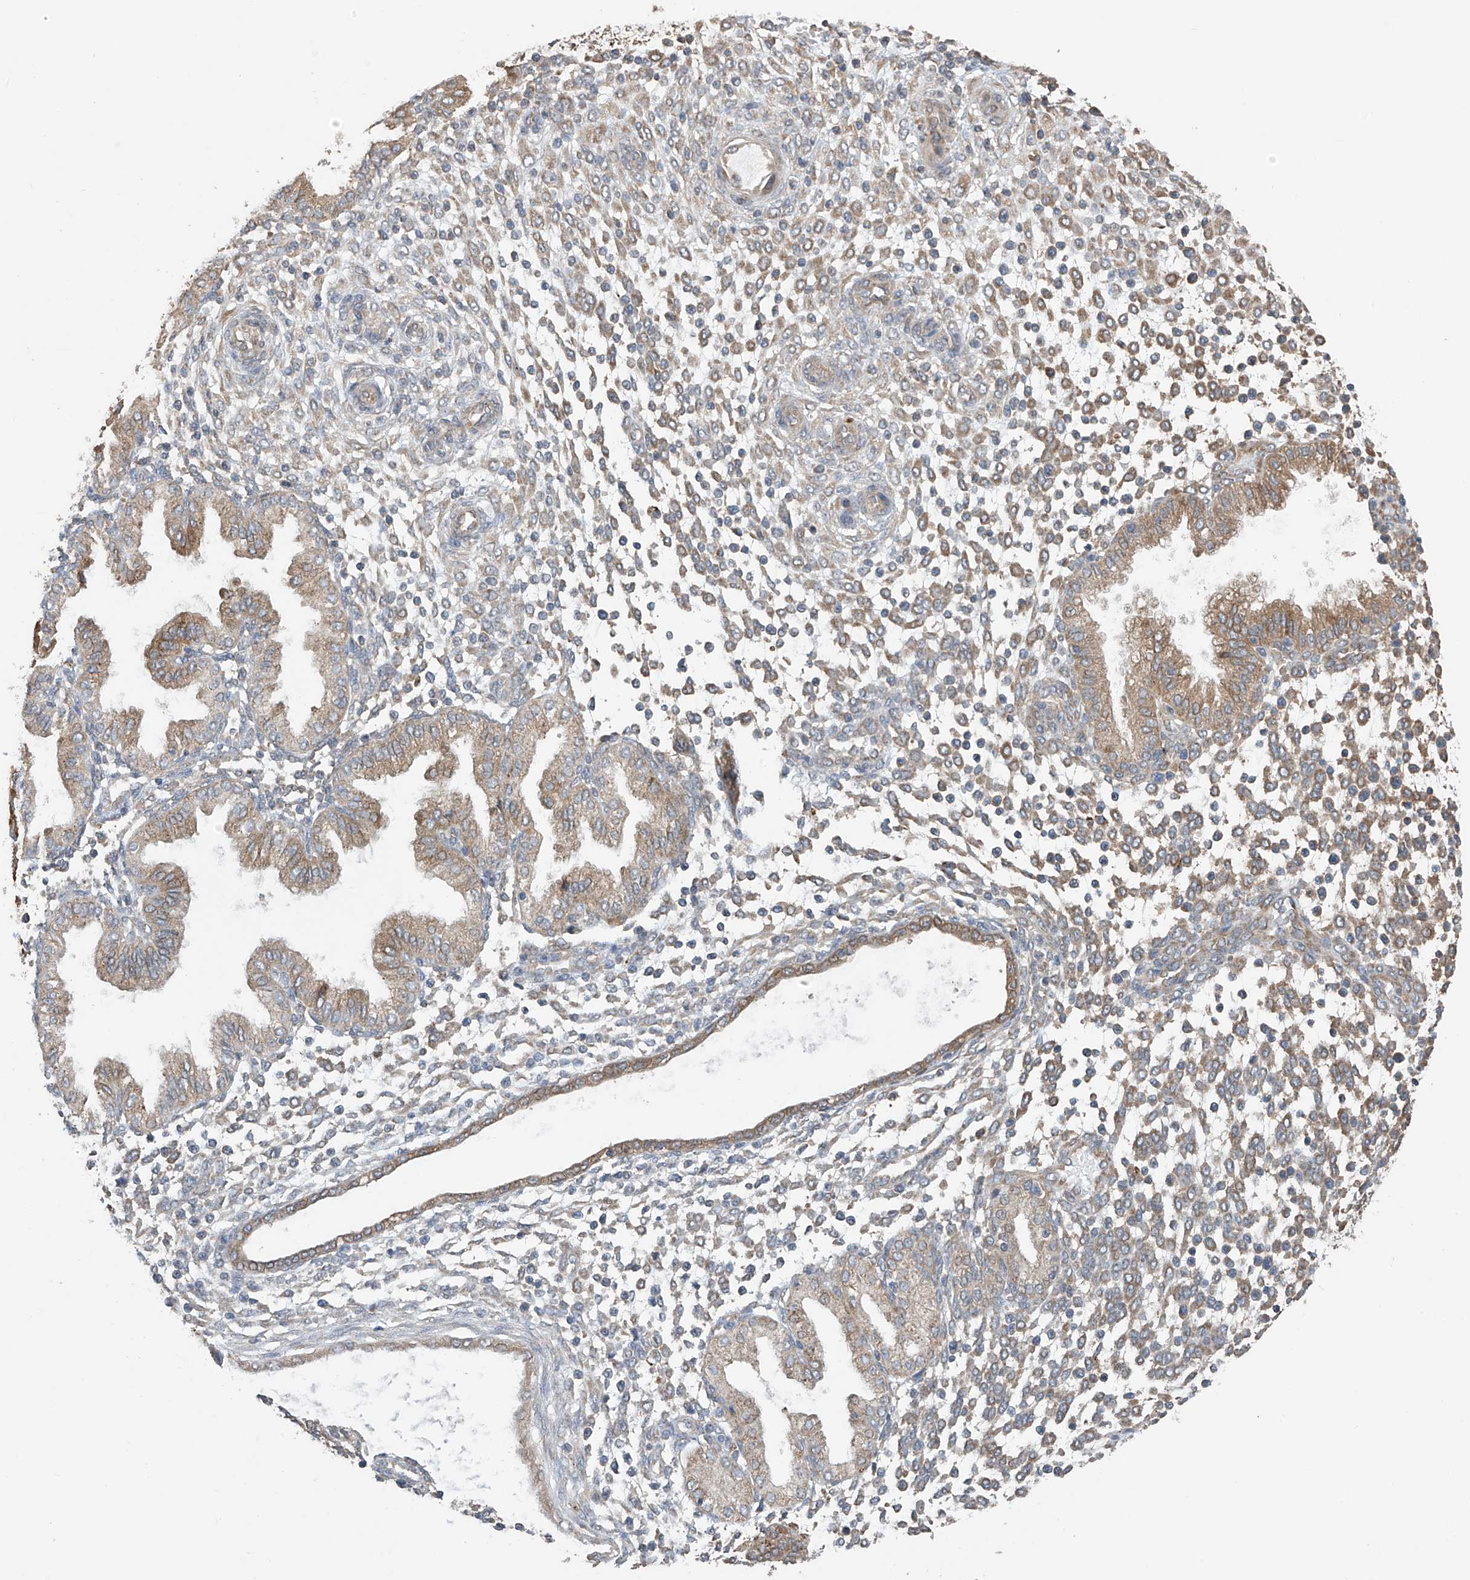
{"staining": {"intensity": "moderate", "quantity": "25%-75%", "location": "cytoplasmic/membranous"}, "tissue": "endometrium", "cell_type": "Cells in endometrial stroma", "image_type": "normal", "snomed": [{"axis": "morphology", "description": "Normal tissue, NOS"}, {"axis": "topography", "description": "Endometrium"}], "caption": "A high-resolution photomicrograph shows immunohistochemistry (IHC) staining of normal endometrium, which exhibits moderate cytoplasmic/membranous staining in about 25%-75% of cells in endometrial stroma.", "gene": "PNPT1", "patient": {"sex": "female", "age": 53}}